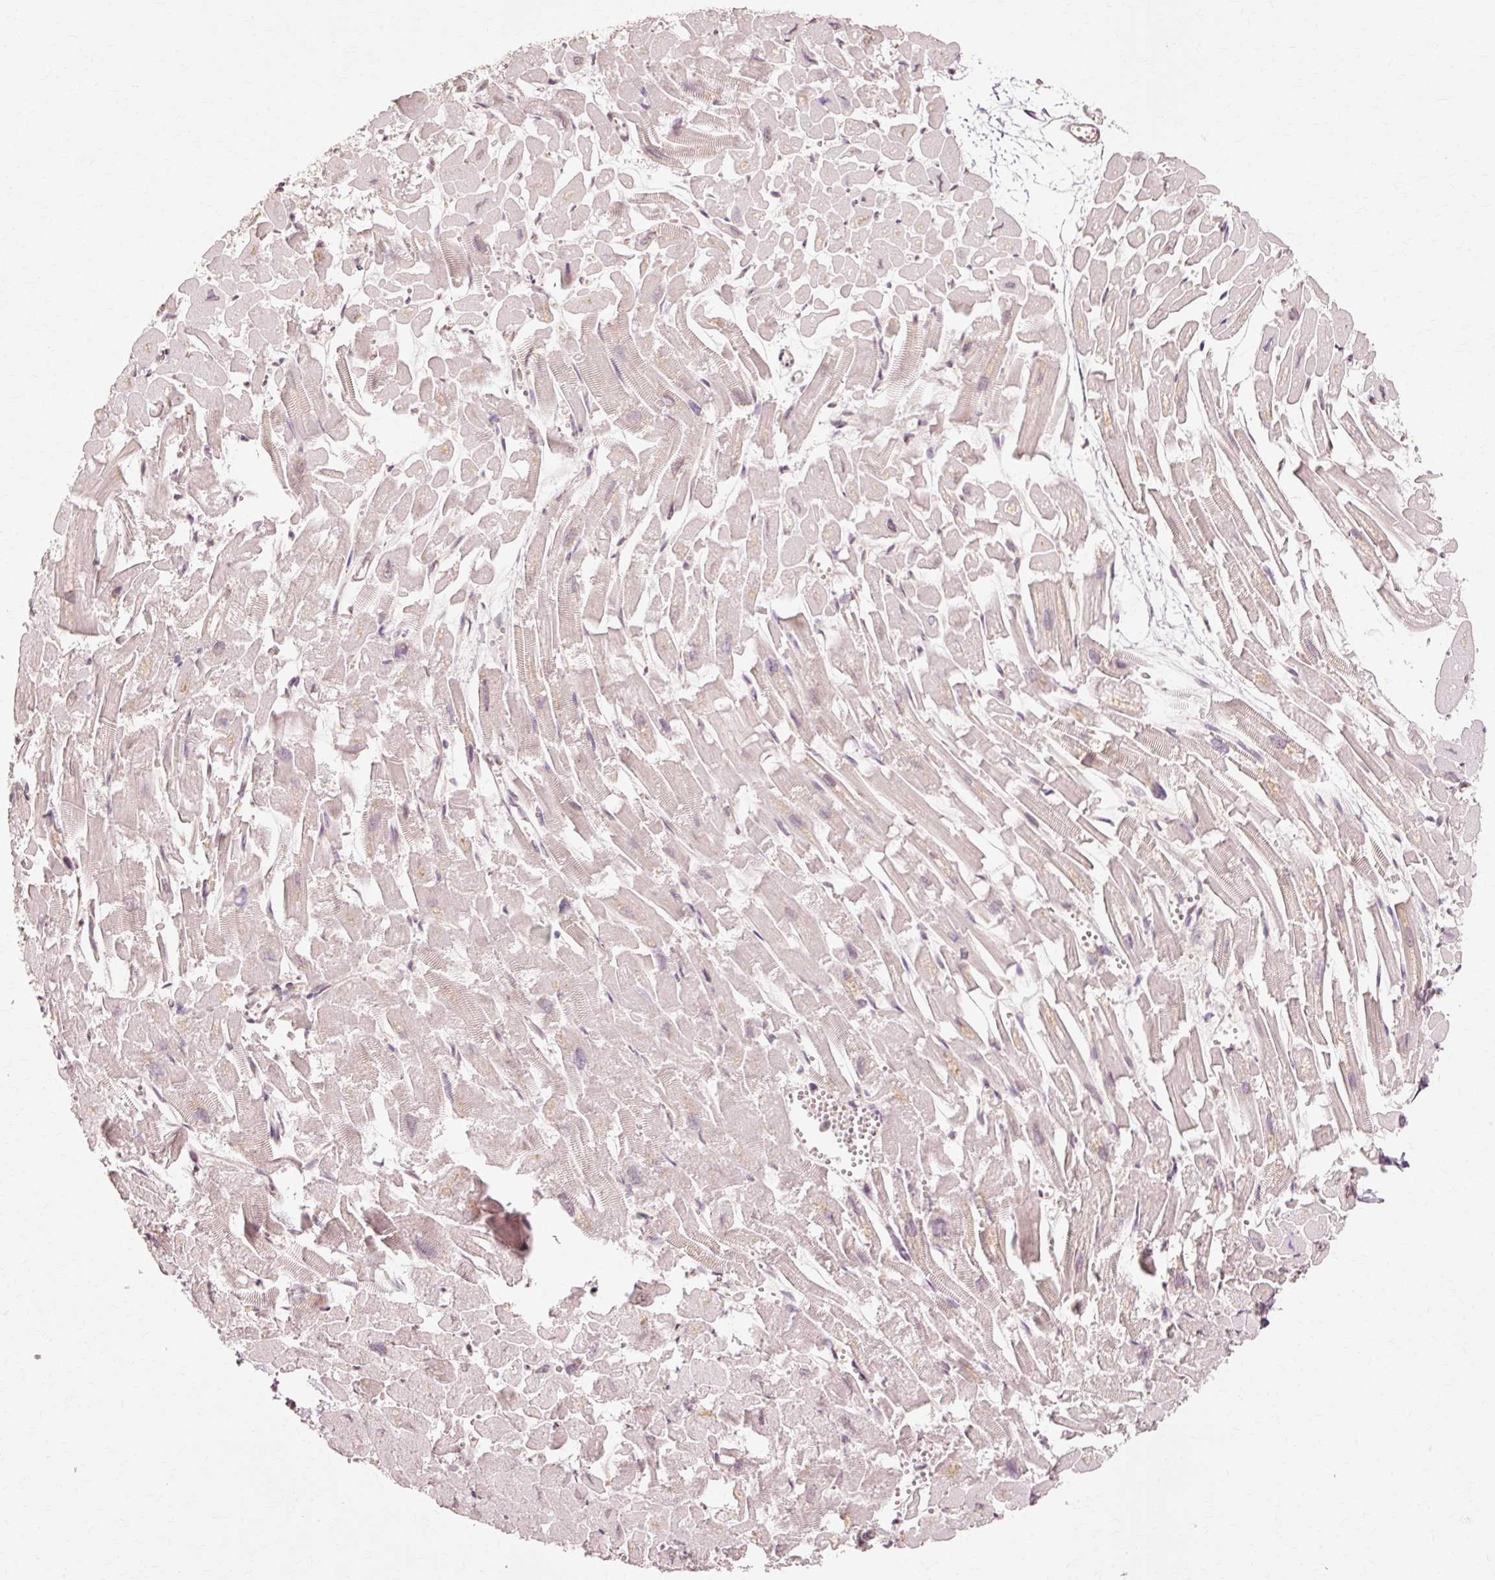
{"staining": {"intensity": "weak", "quantity": ">75%", "location": "cytoplasmic/membranous,nuclear"}, "tissue": "heart muscle", "cell_type": "Cardiomyocytes", "image_type": "normal", "snomed": [{"axis": "morphology", "description": "Normal tissue, NOS"}, {"axis": "topography", "description": "Heart"}], "caption": "Immunohistochemical staining of unremarkable heart muscle displays weak cytoplasmic/membranous,nuclear protein positivity in approximately >75% of cardiomyocytes.", "gene": "RGPD5", "patient": {"sex": "male", "age": 54}}